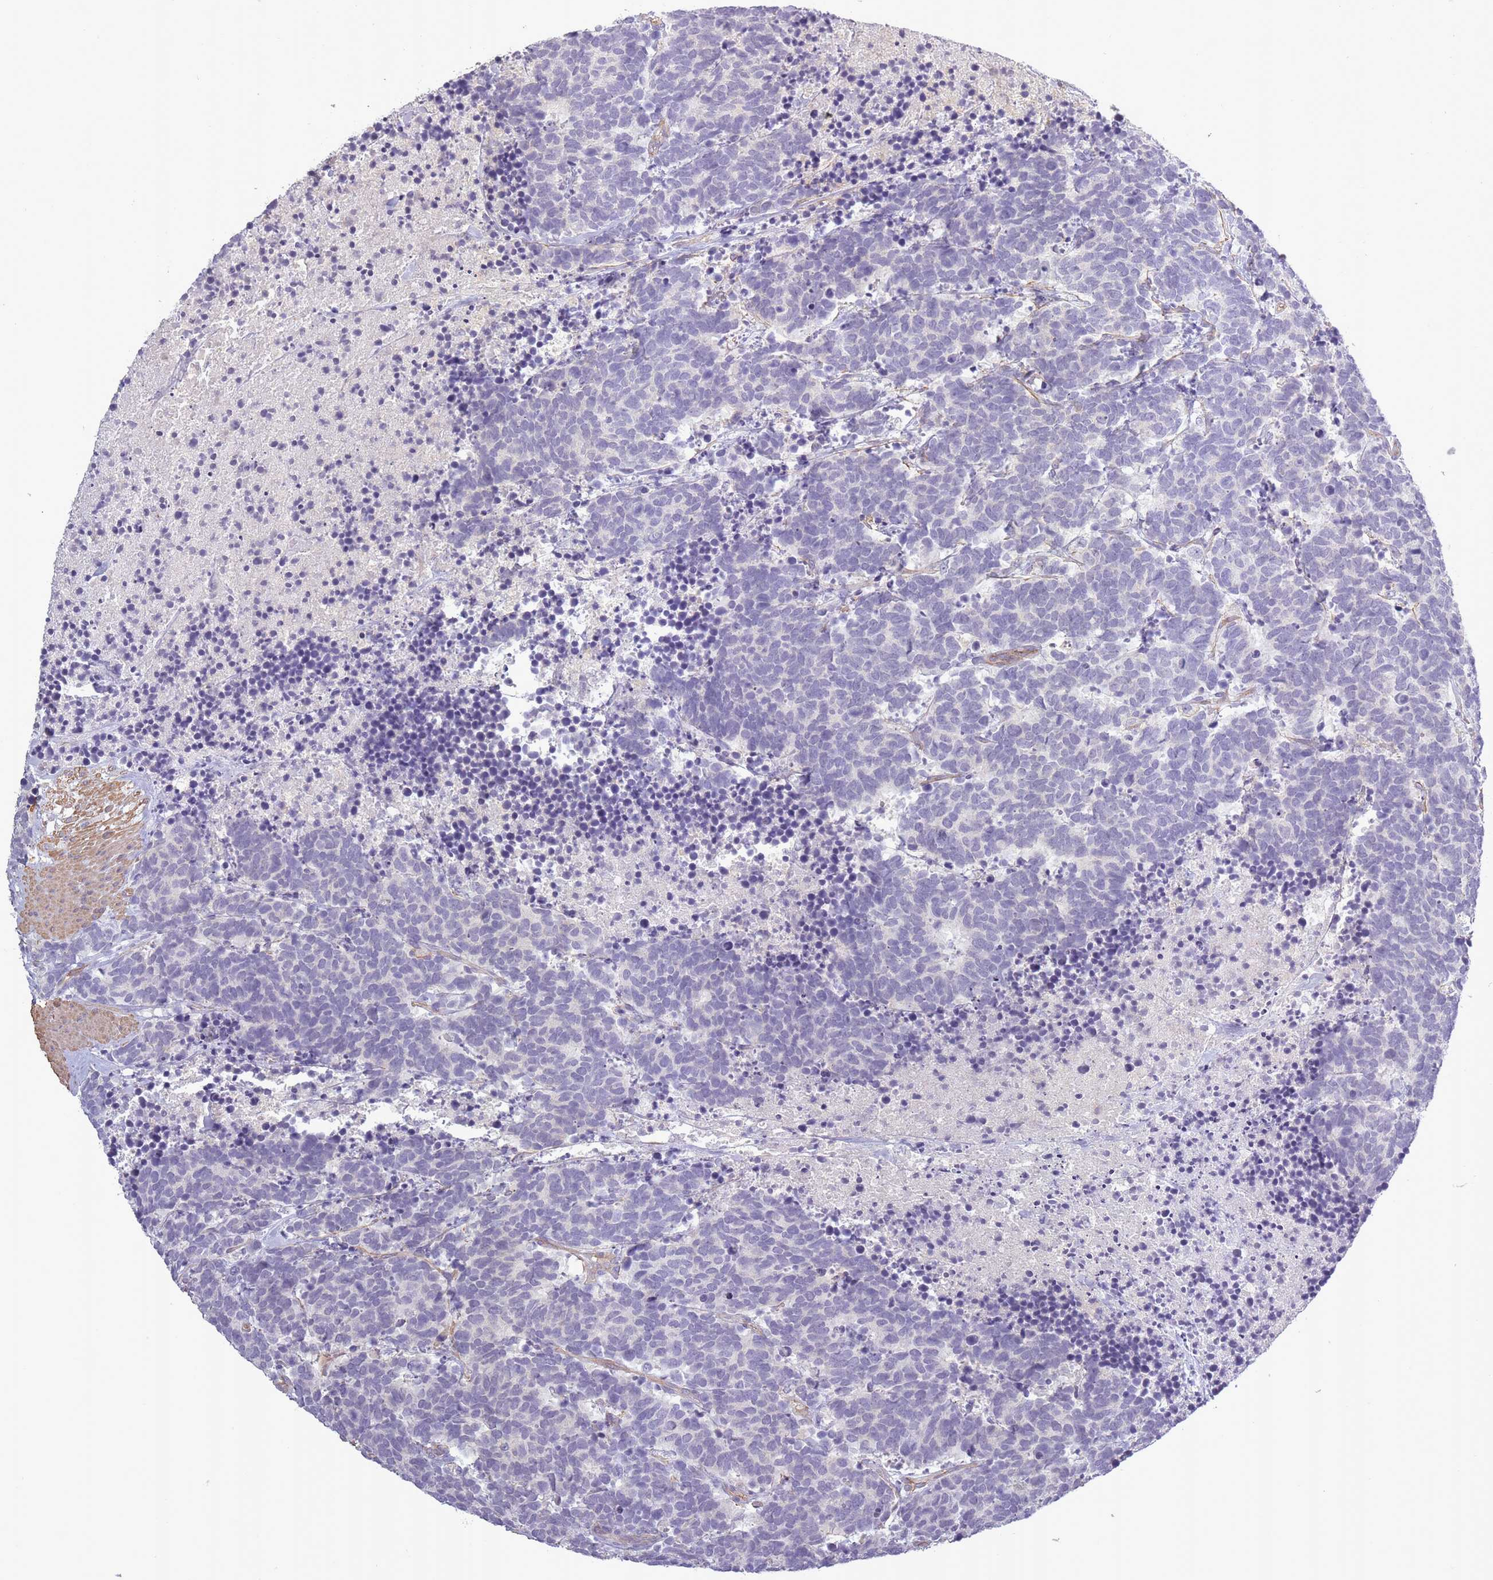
{"staining": {"intensity": "negative", "quantity": "none", "location": "none"}, "tissue": "carcinoid", "cell_type": "Tumor cells", "image_type": "cancer", "snomed": [{"axis": "morphology", "description": "Carcinoma, NOS"}, {"axis": "morphology", "description": "Carcinoid, malignant, NOS"}, {"axis": "topography", "description": "Prostate"}], "caption": "Histopathology image shows no protein staining in tumor cells of carcinoma tissue.", "gene": "SLC8A2", "patient": {"sex": "male", "age": 57}}